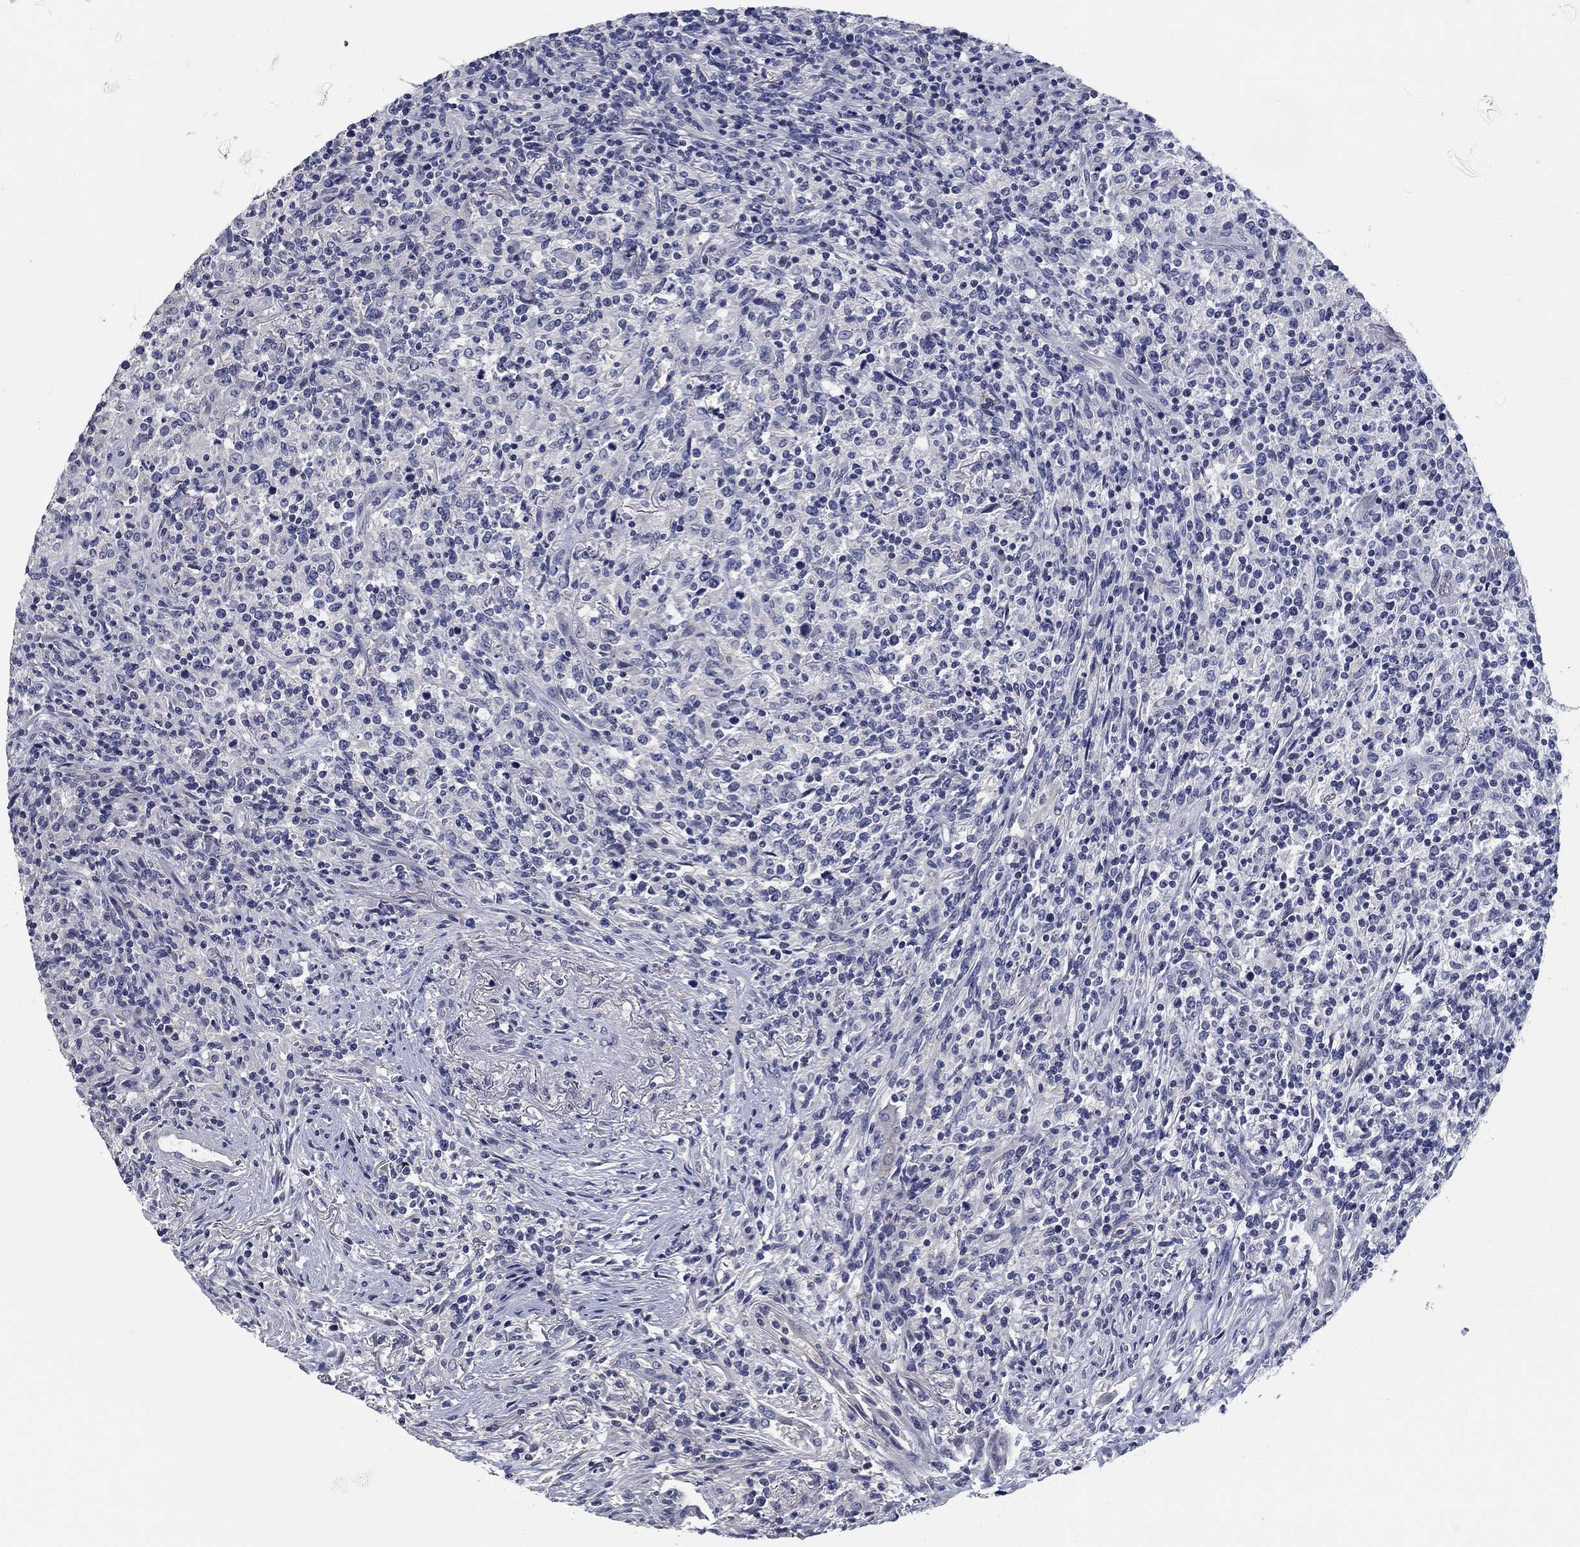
{"staining": {"intensity": "negative", "quantity": "none", "location": "none"}, "tissue": "lymphoma", "cell_type": "Tumor cells", "image_type": "cancer", "snomed": [{"axis": "morphology", "description": "Malignant lymphoma, non-Hodgkin's type, High grade"}, {"axis": "topography", "description": "Lung"}], "caption": "Photomicrograph shows no significant protein positivity in tumor cells of malignant lymphoma, non-Hodgkin's type (high-grade). The staining is performed using DAB (3,3'-diaminobenzidine) brown chromogen with nuclei counter-stained in using hematoxylin.", "gene": "CLUL1", "patient": {"sex": "male", "age": 79}}